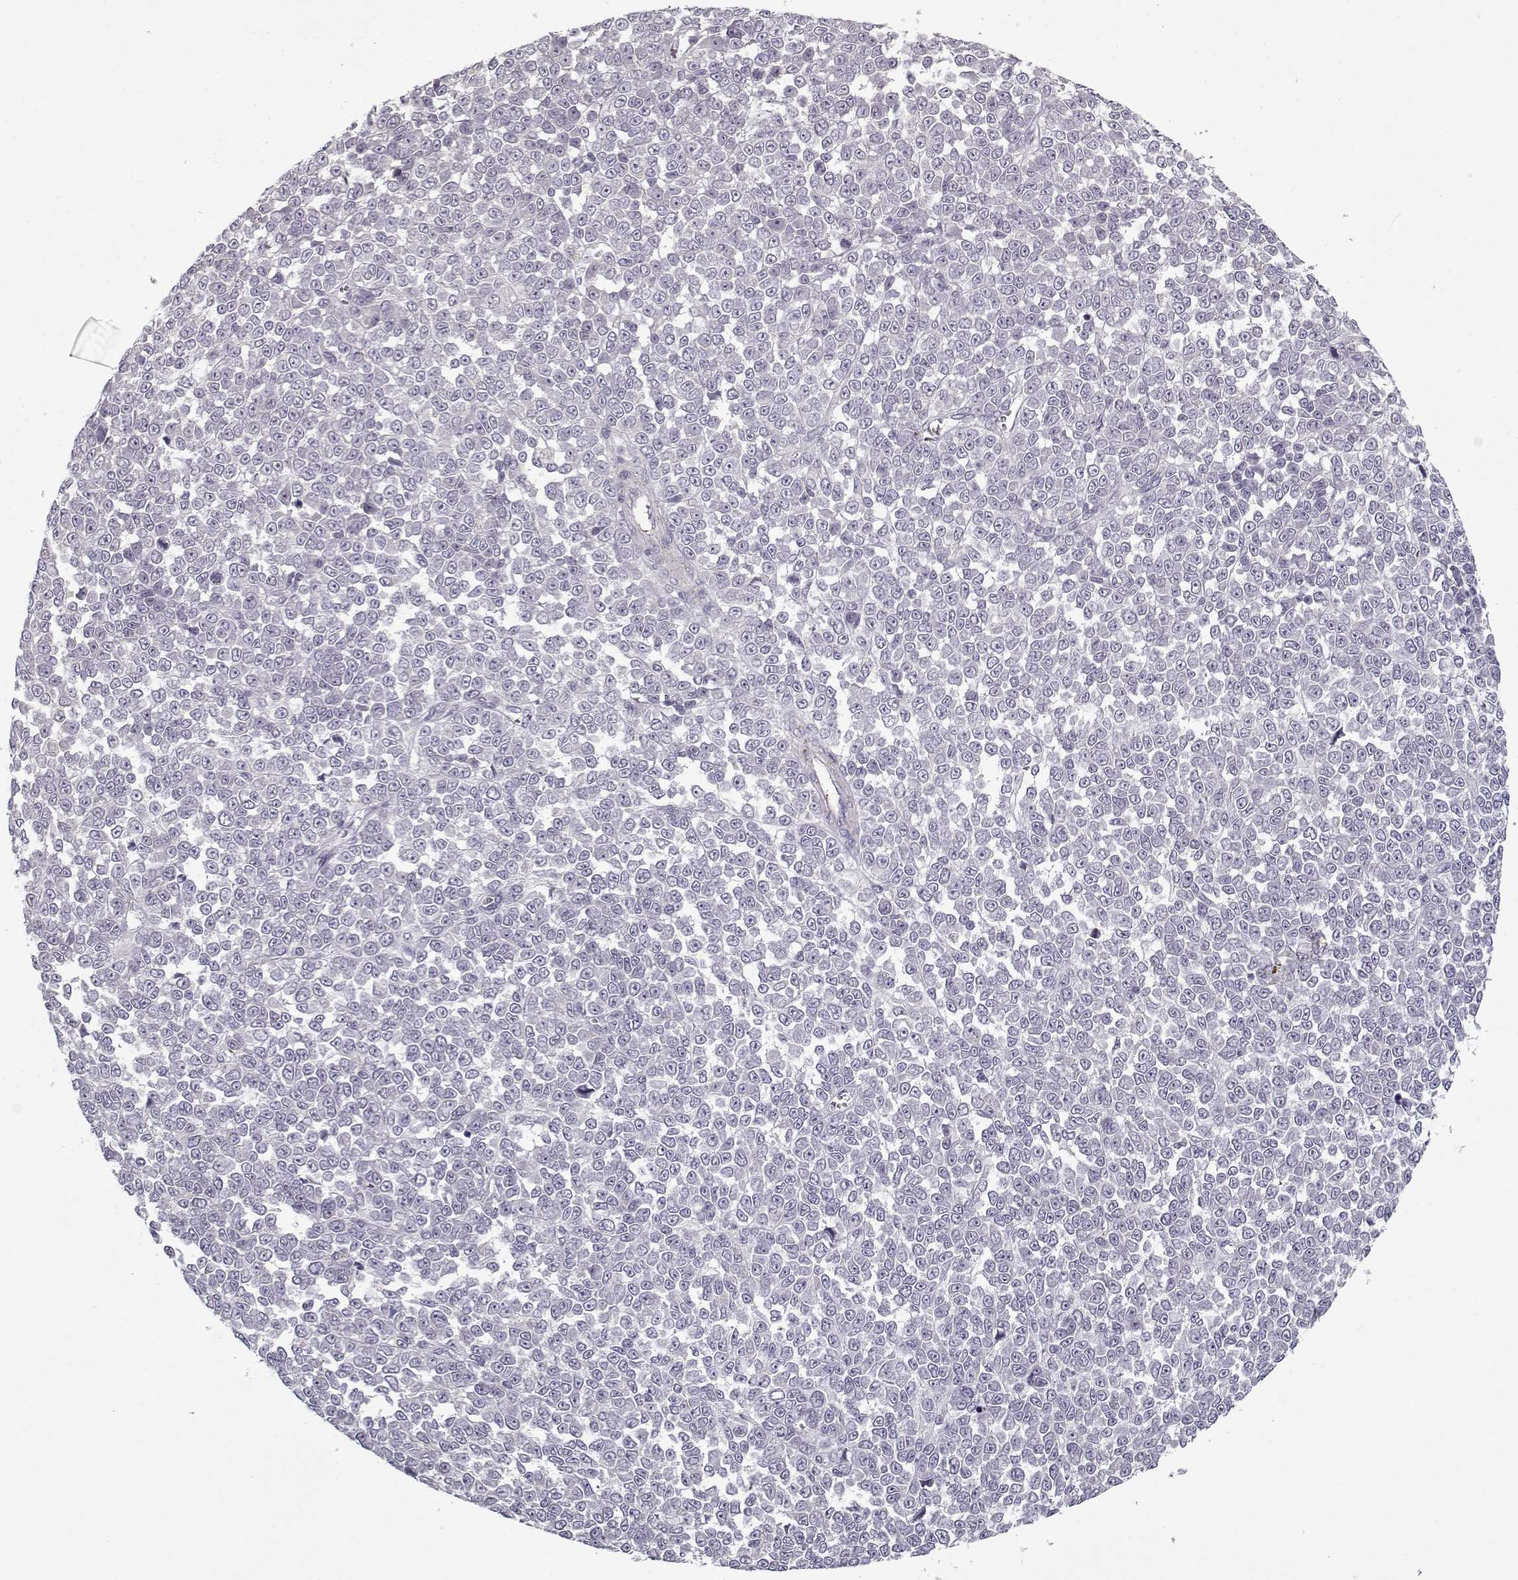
{"staining": {"intensity": "negative", "quantity": "none", "location": "none"}, "tissue": "melanoma", "cell_type": "Tumor cells", "image_type": "cancer", "snomed": [{"axis": "morphology", "description": "Malignant melanoma, NOS"}, {"axis": "topography", "description": "Skin"}], "caption": "This photomicrograph is of malignant melanoma stained with immunohistochemistry (IHC) to label a protein in brown with the nuclei are counter-stained blue. There is no positivity in tumor cells.", "gene": "UNC13D", "patient": {"sex": "female", "age": 95}}